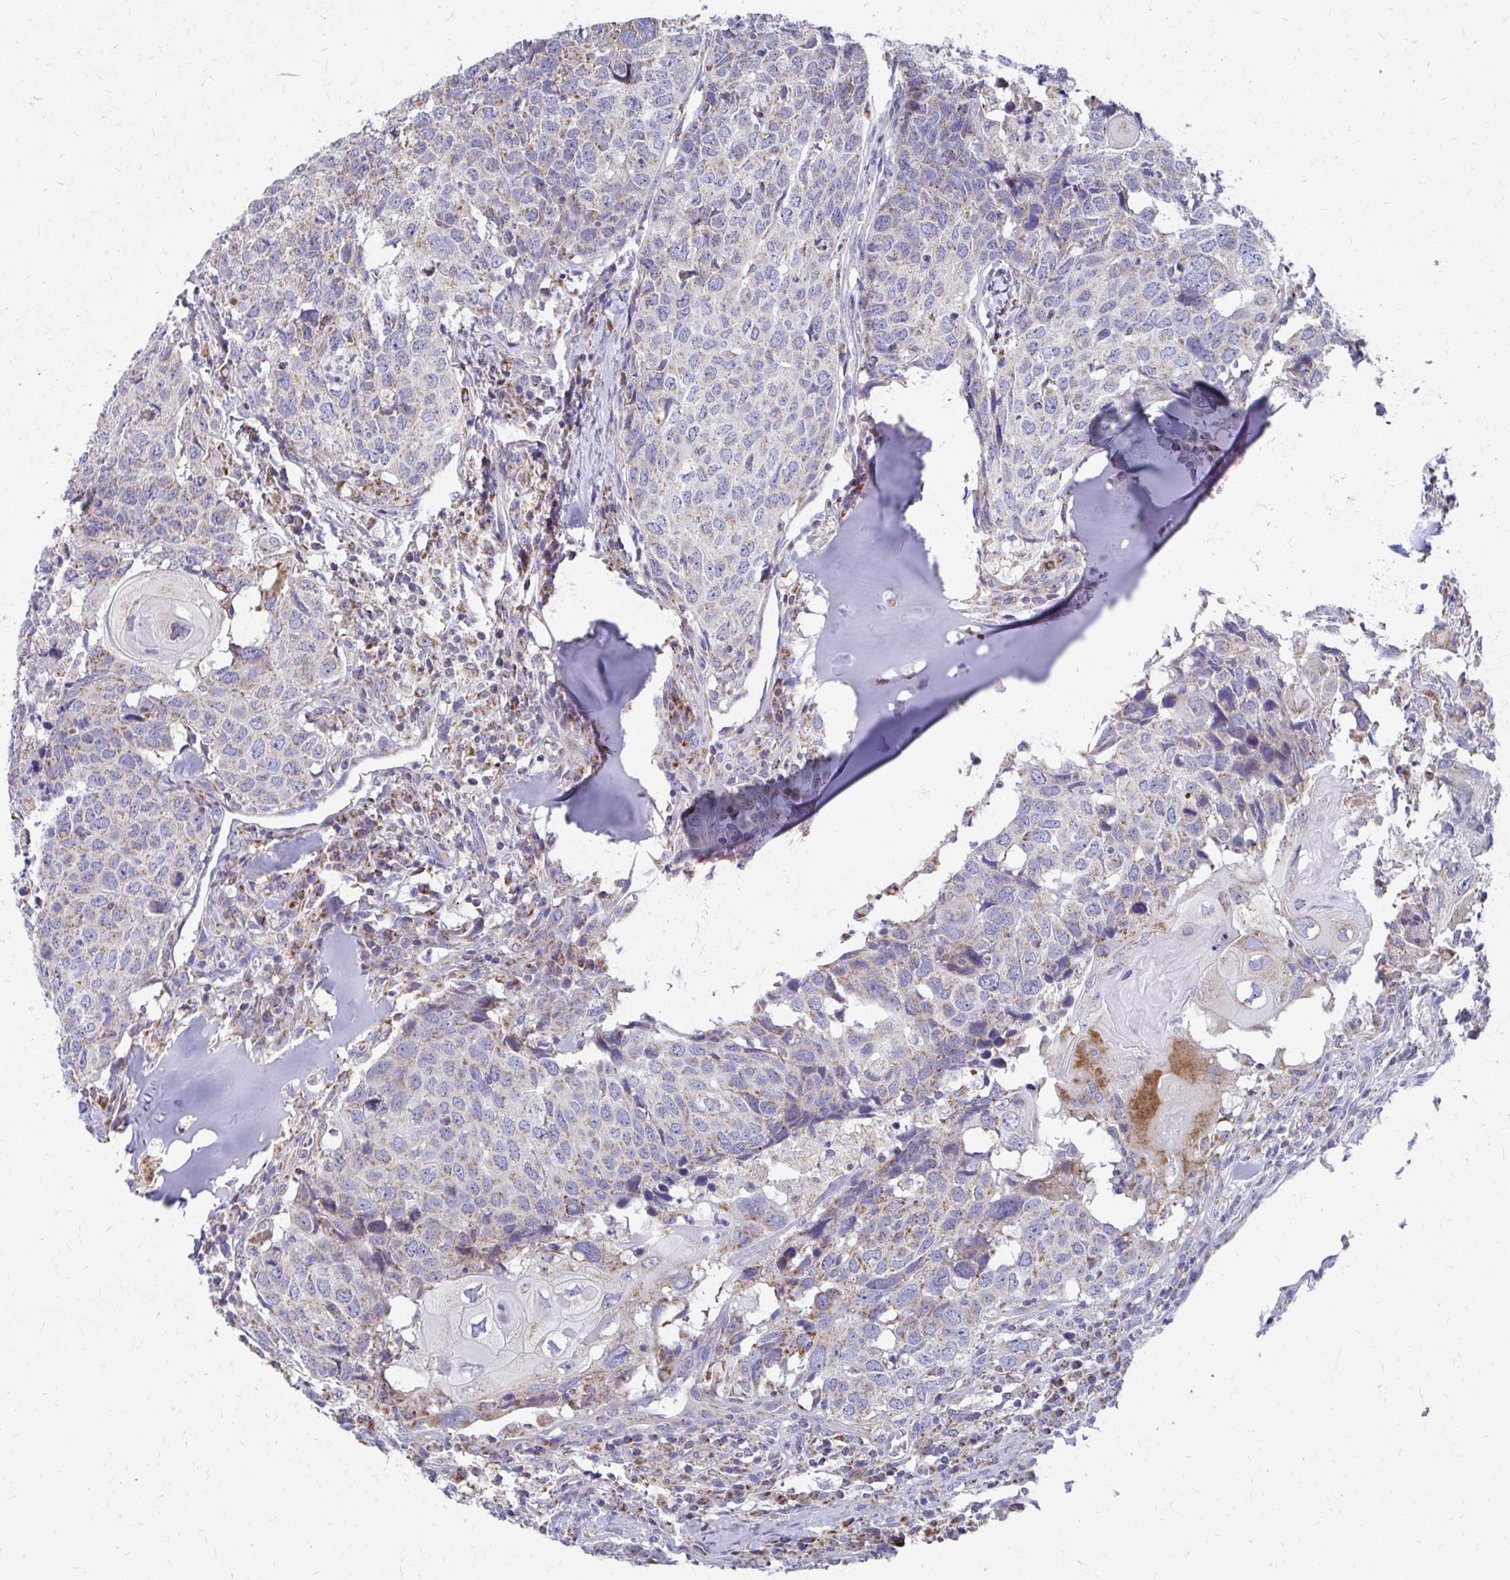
{"staining": {"intensity": "weak", "quantity": "25%-75%", "location": "cytoplasmic/membranous"}, "tissue": "head and neck cancer", "cell_type": "Tumor cells", "image_type": "cancer", "snomed": [{"axis": "morphology", "description": "Normal tissue, NOS"}, {"axis": "morphology", "description": "Squamous cell carcinoma, NOS"}, {"axis": "topography", "description": "Skeletal muscle"}, {"axis": "topography", "description": "Vascular tissue"}, {"axis": "topography", "description": "Peripheral nerve tissue"}, {"axis": "topography", "description": "Head-Neck"}], "caption": "Immunohistochemical staining of head and neck squamous cell carcinoma demonstrates weak cytoplasmic/membranous protein staining in about 25%-75% of tumor cells.", "gene": "RCC1L", "patient": {"sex": "male", "age": 66}}